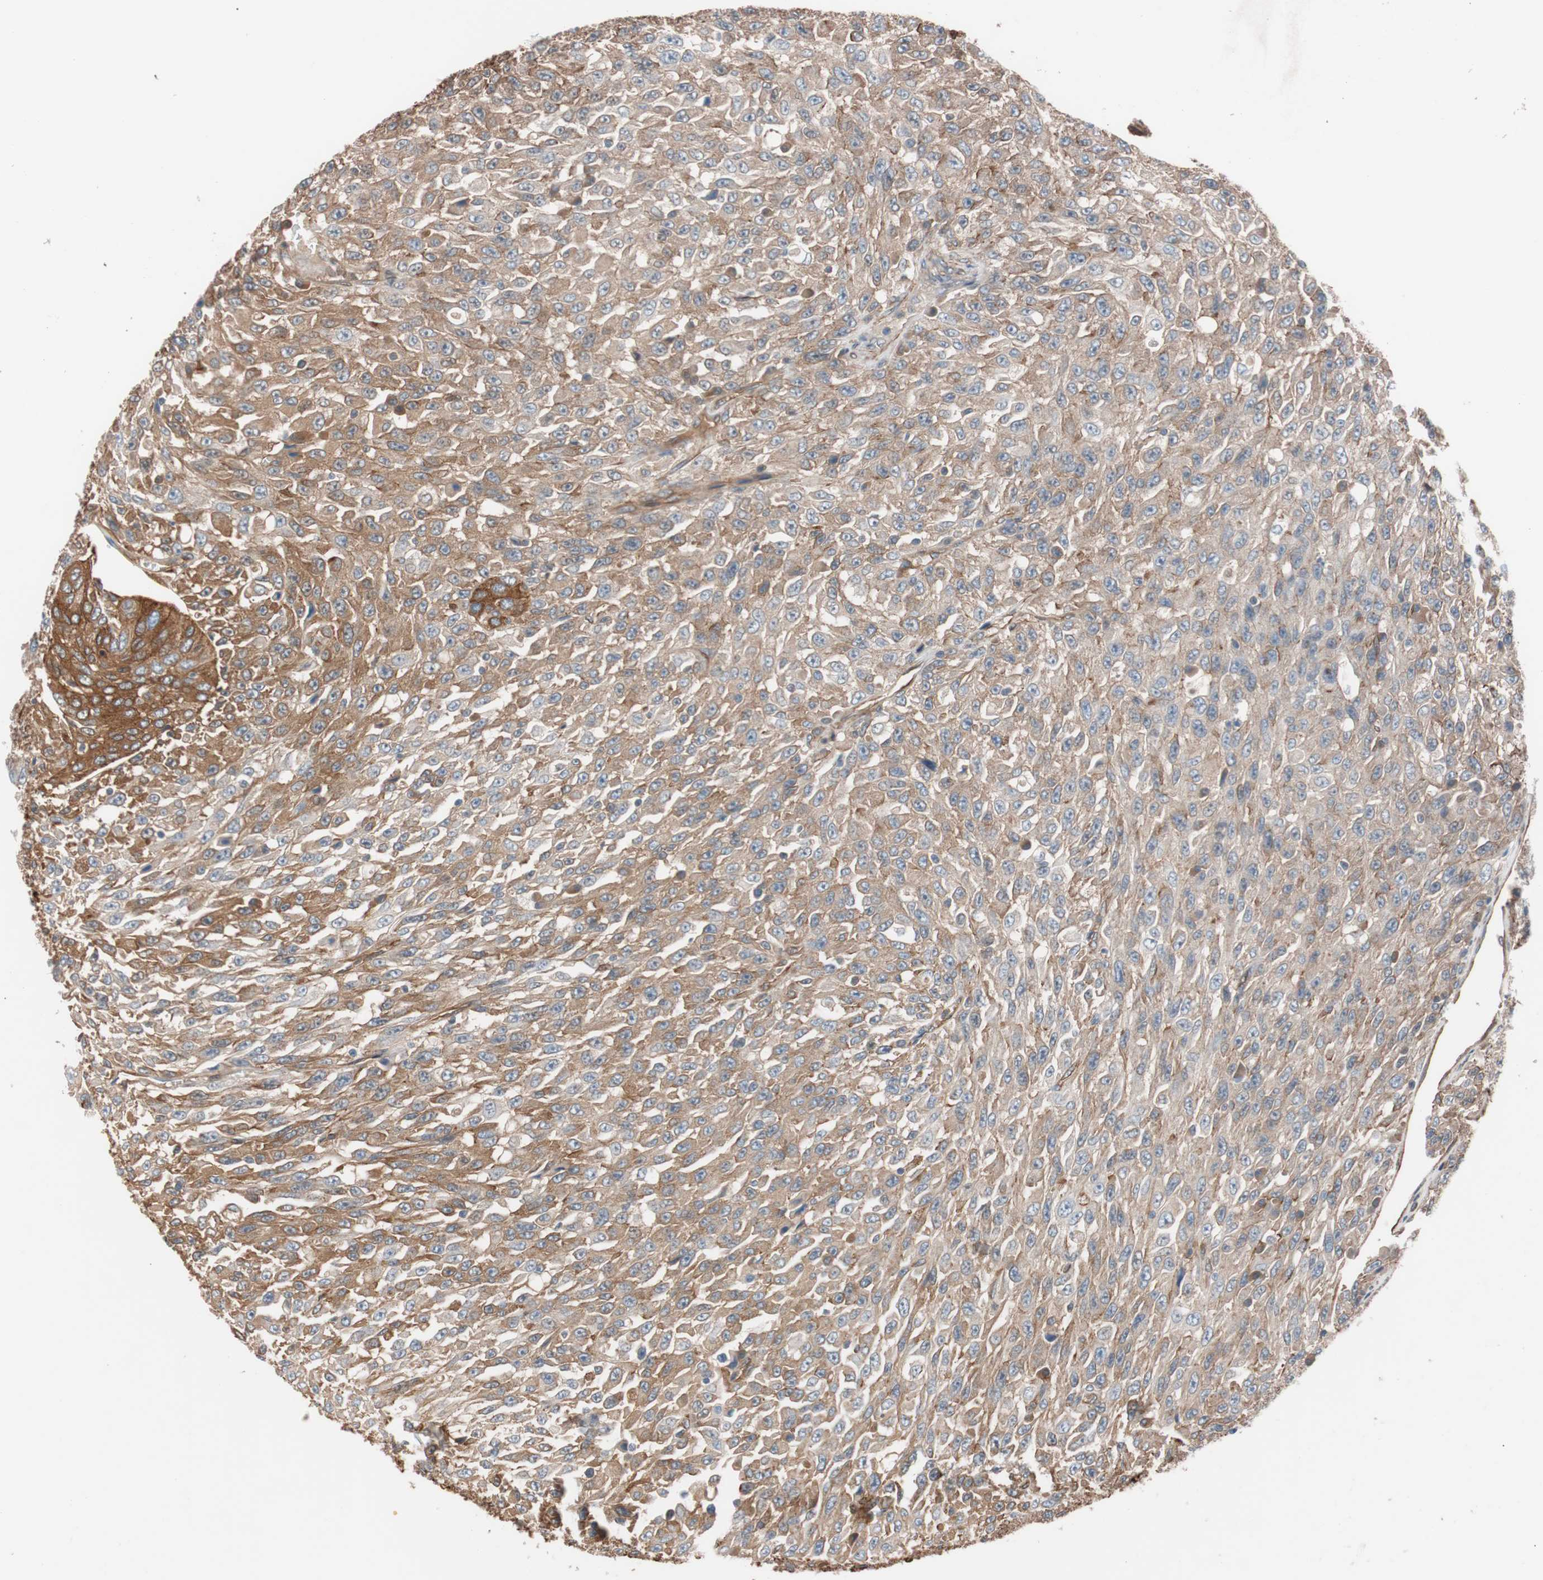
{"staining": {"intensity": "weak", "quantity": "25%-75%", "location": "cytoplasmic/membranous"}, "tissue": "urothelial cancer", "cell_type": "Tumor cells", "image_type": "cancer", "snomed": [{"axis": "morphology", "description": "Urothelial carcinoma, High grade"}, {"axis": "topography", "description": "Urinary bladder"}], "caption": "Immunohistochemical staining of urothelial carcinoma (high-grade) reveals weak cytoplasmic/membranous protein staining in approximately 25%-75% of tumor cells. (IHC, brightfield microscopy, high magnification).", "gene": "SPINT1", "patient": {"sex": "male", "age": 66}}